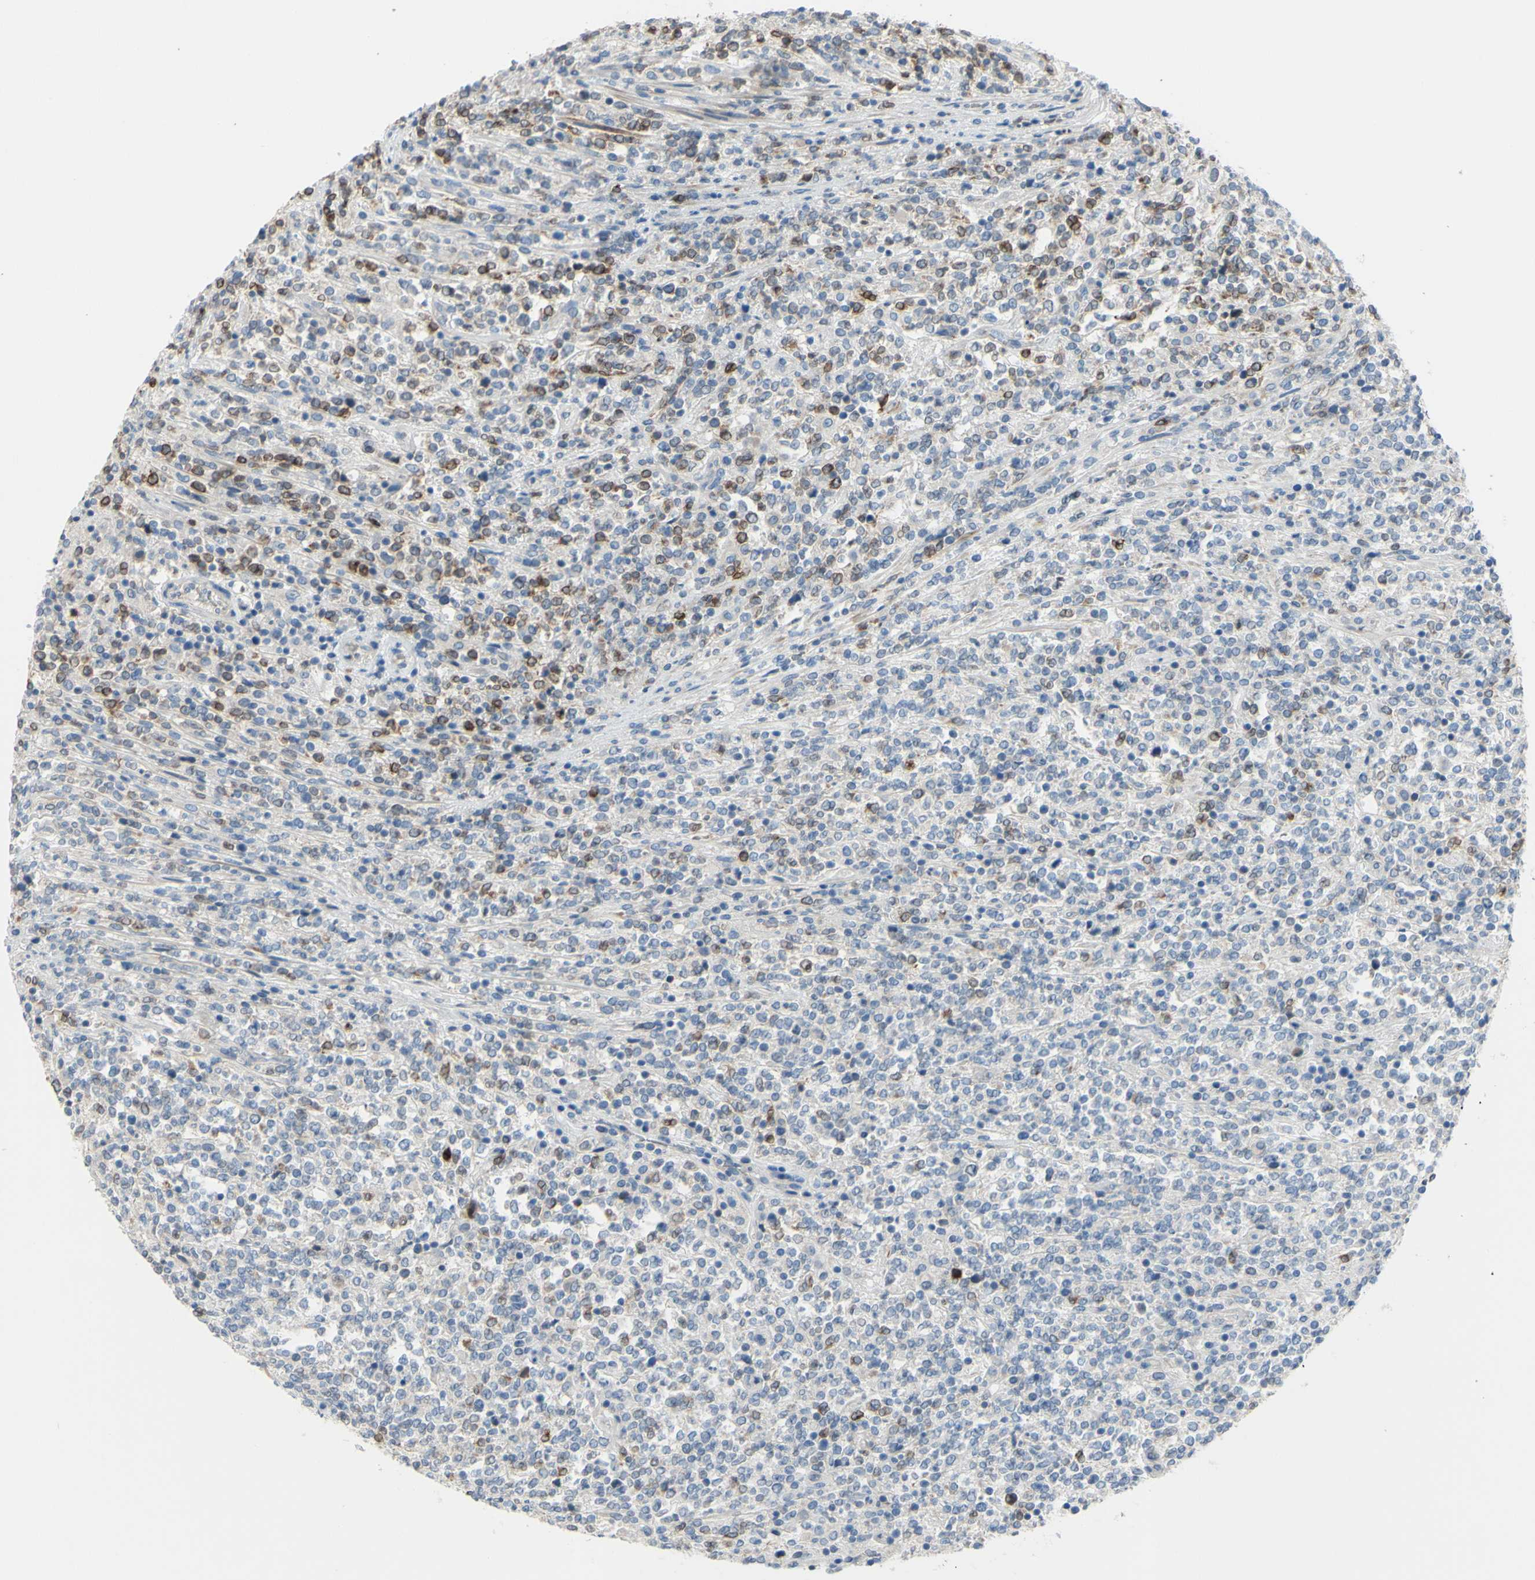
{"staining": {"intensity": "moderate", "quantity": "<25%", "location": "cytoplasmic/membranous"}, "tissue": "lymphoma", "cell_type": "Tumor cells", "image_type": "cancer", "snomed": [{"axis": "morphology", "description": "Malignant lymphoma, non-Hodgkin's type, High grade"}, {"axis": "topography", "description": "Soft tissue"}], "caption": "High-grade malignant lymphoma, non-Hodgkin's type stained with DAB (3,3'-diaminobenzidine) immunohistochemistry (IHC) demonstrates low levels of moderate cytoplasmic/membranous positivity in approximately <25% of tumor cells.", "gene": "FDFT1", "patient": {"sex": "male", "age": 18}}